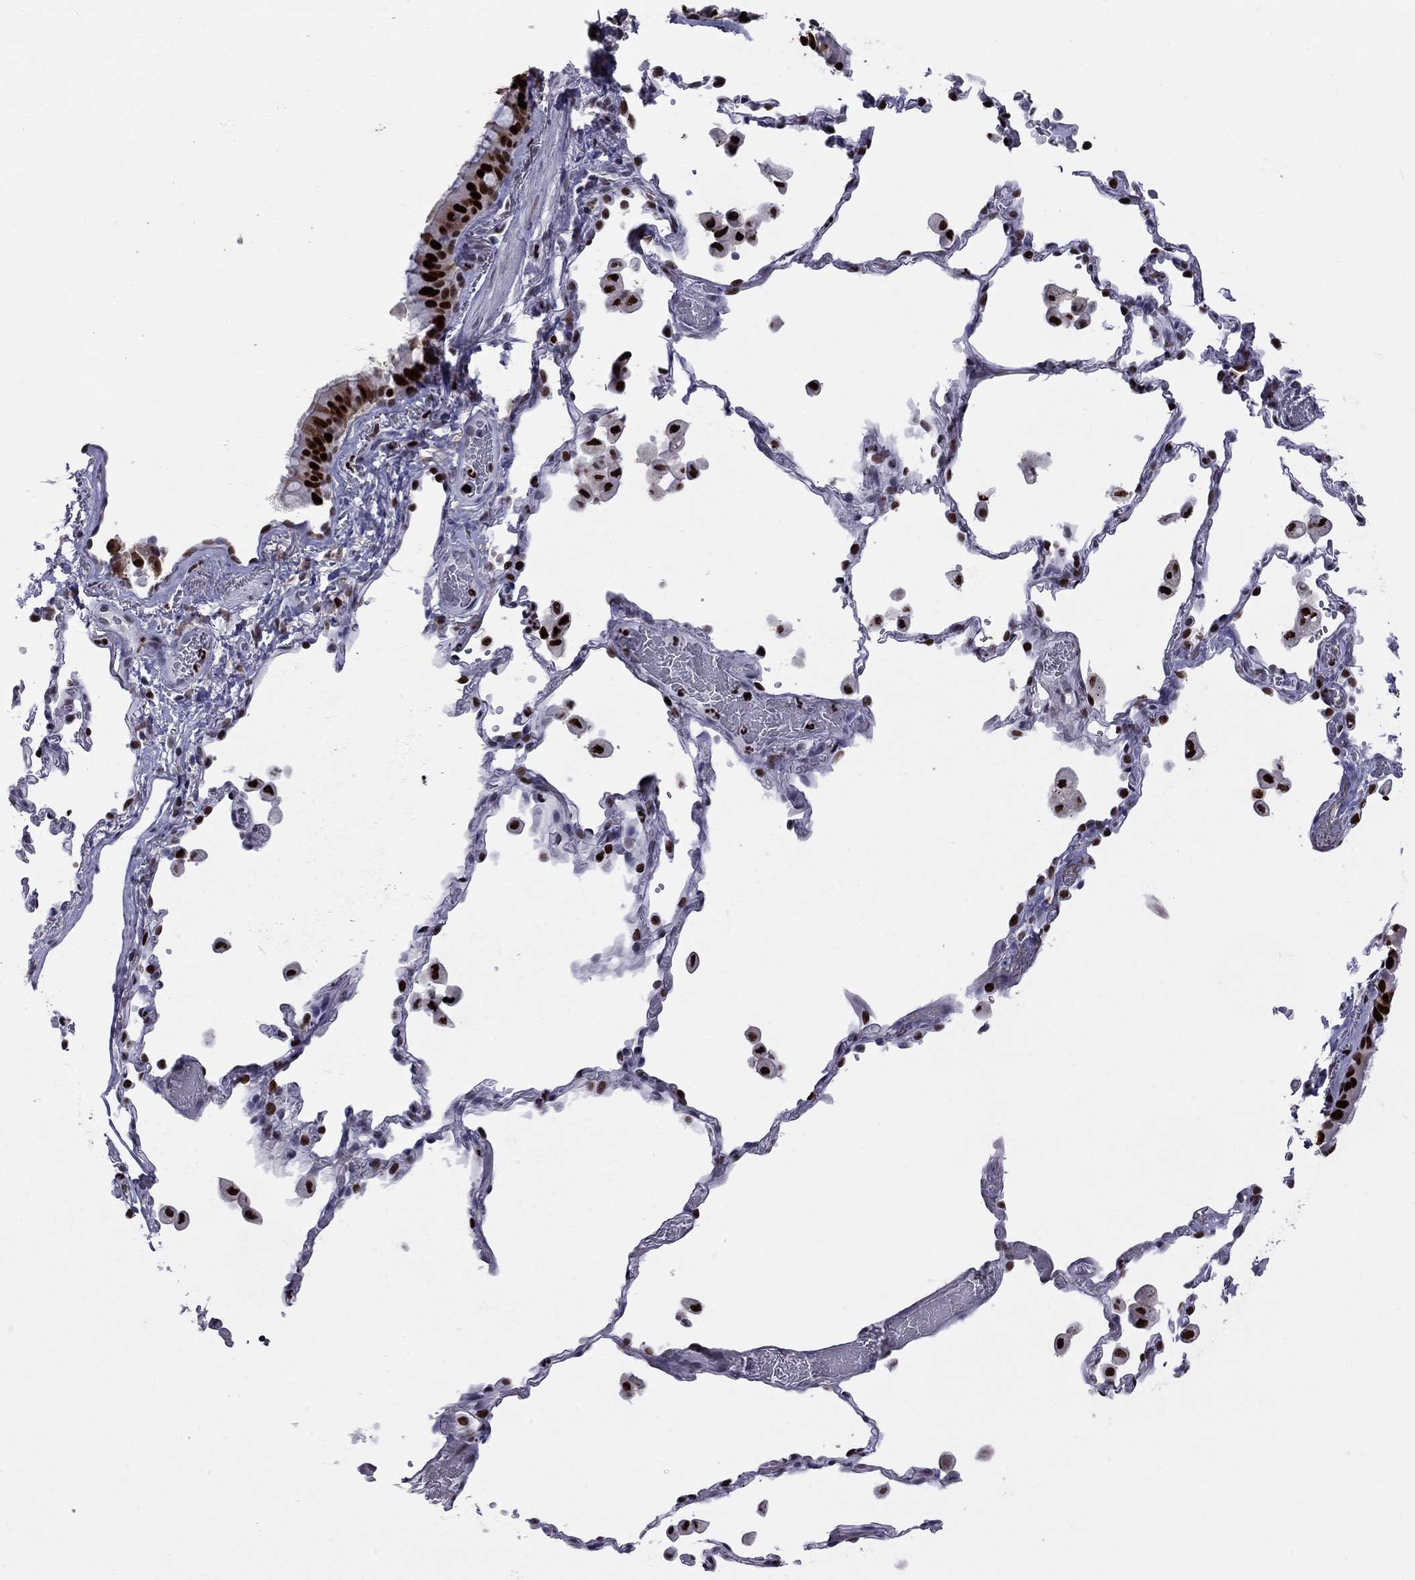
{"staining": {"intensity": "strong", "quantity": ">75%", "location": "nuclear"}, "tissue": "bronchus", "cell_type": "Respiratory epithelial cells", "image_type": "normal", "snomed": [{"axis": "morphology", "description": "Normal tissue, NOS"}, {"axis": "topography", "description": "Bronchus"}, {"axis": "topography", "description": "Lung"}], "caption": "IHC image of unremarkable bronchus: bronchus stained using IHC demonstrates high levels of strong protein expression localized specifically in the nuclear of respiratory epithelial cells, appearing as a nuclear brown color.", "gene": "PCGF3", "patient": {"sex": "male", "age": 54}}